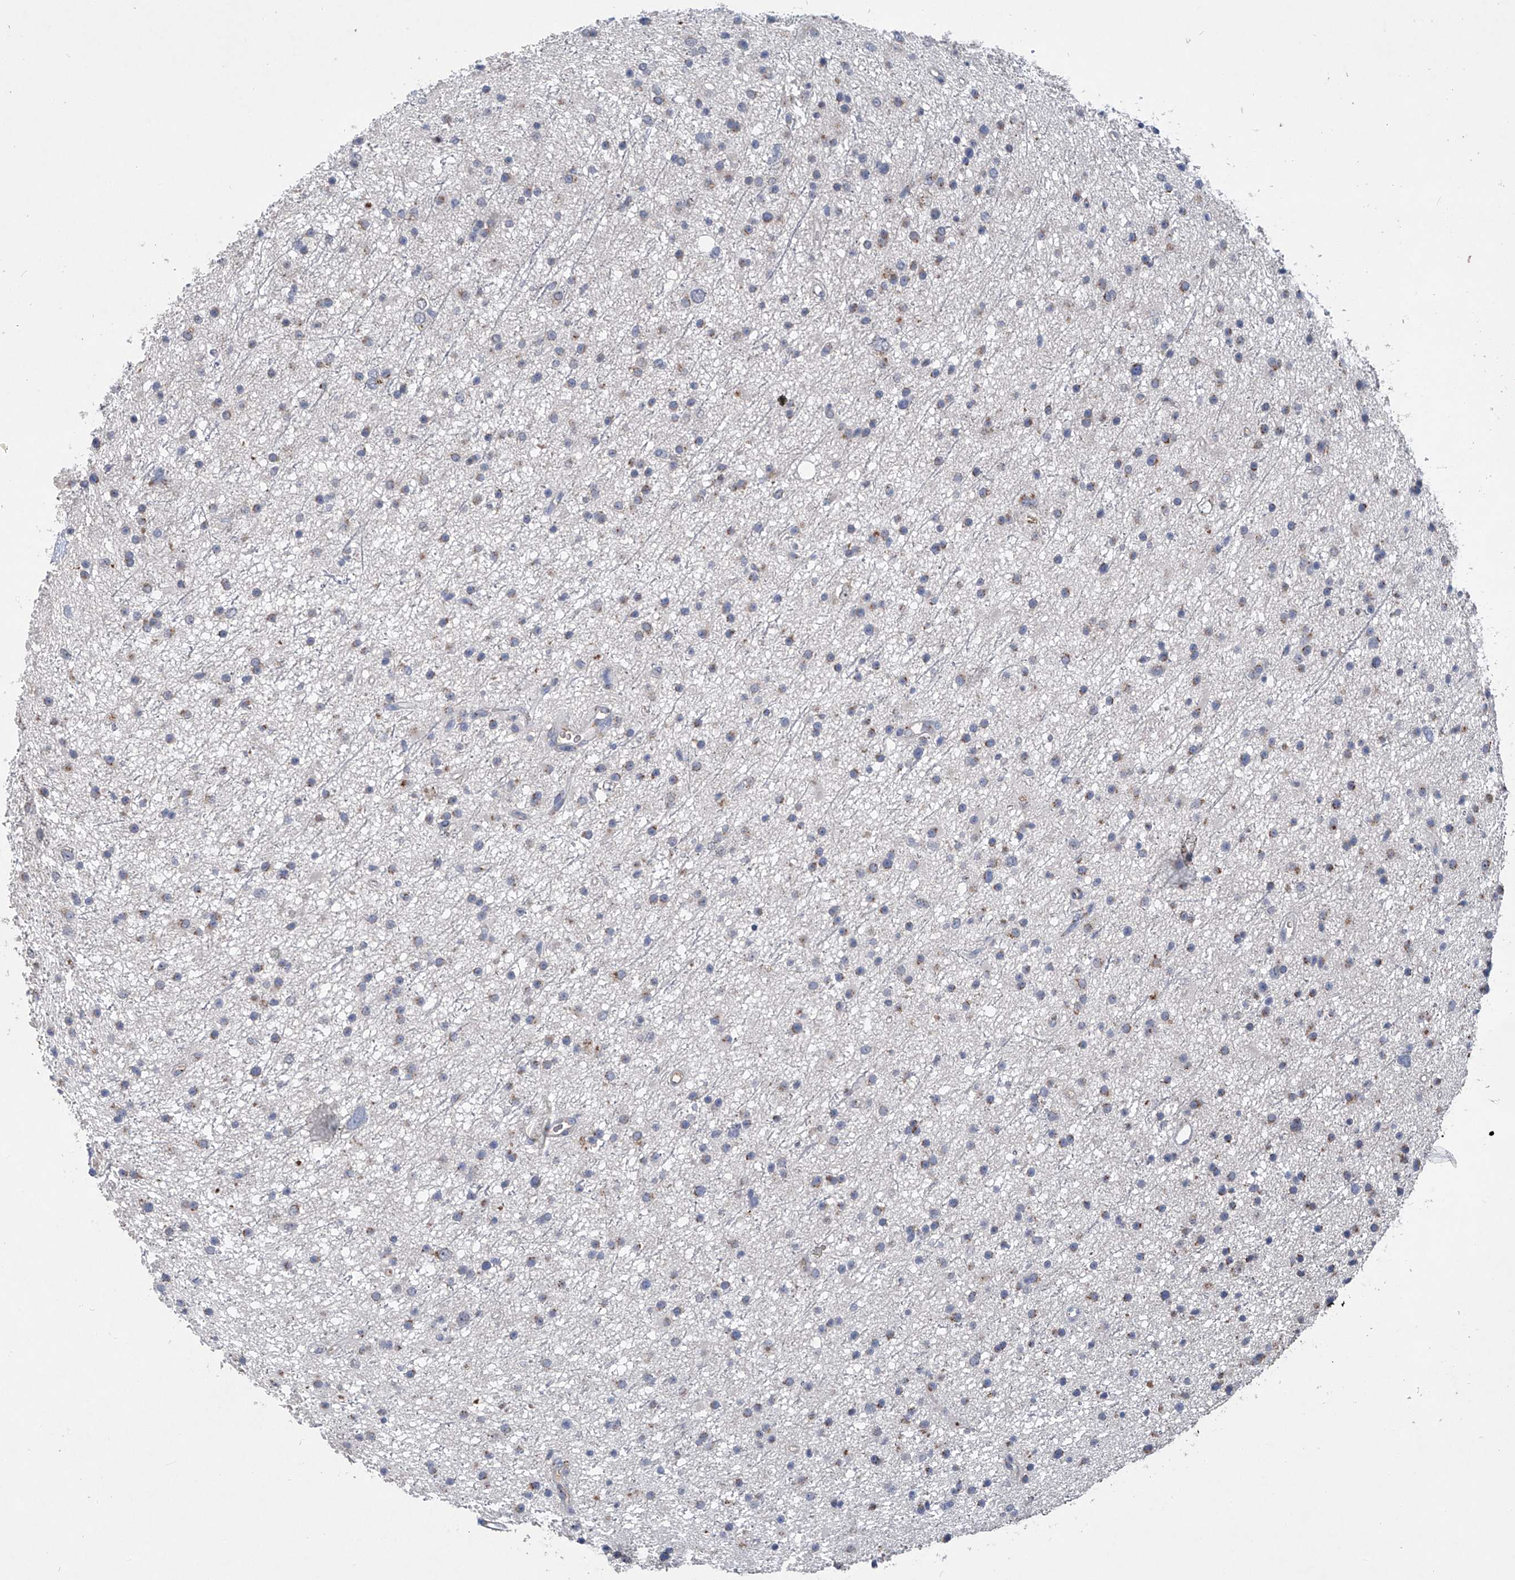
{"staining": {"intensity": "negative", "quantity": "none", "location": "none"}, "tissue": "glioma", "cell_type": "Tumor cells", "image_type": "cancer", "snomed": [{"axis": "morphology", "description": "Glioma, malignant, Low grade"}, {"axis": "topography", "description": "Cerebral cortex"}], "caption": "Immunohistochemical staining of human glioma demonstrates no significant staining in tumor cells.", "gene": "PCSK5", "patient": {"sex": "female", "age": 39}}